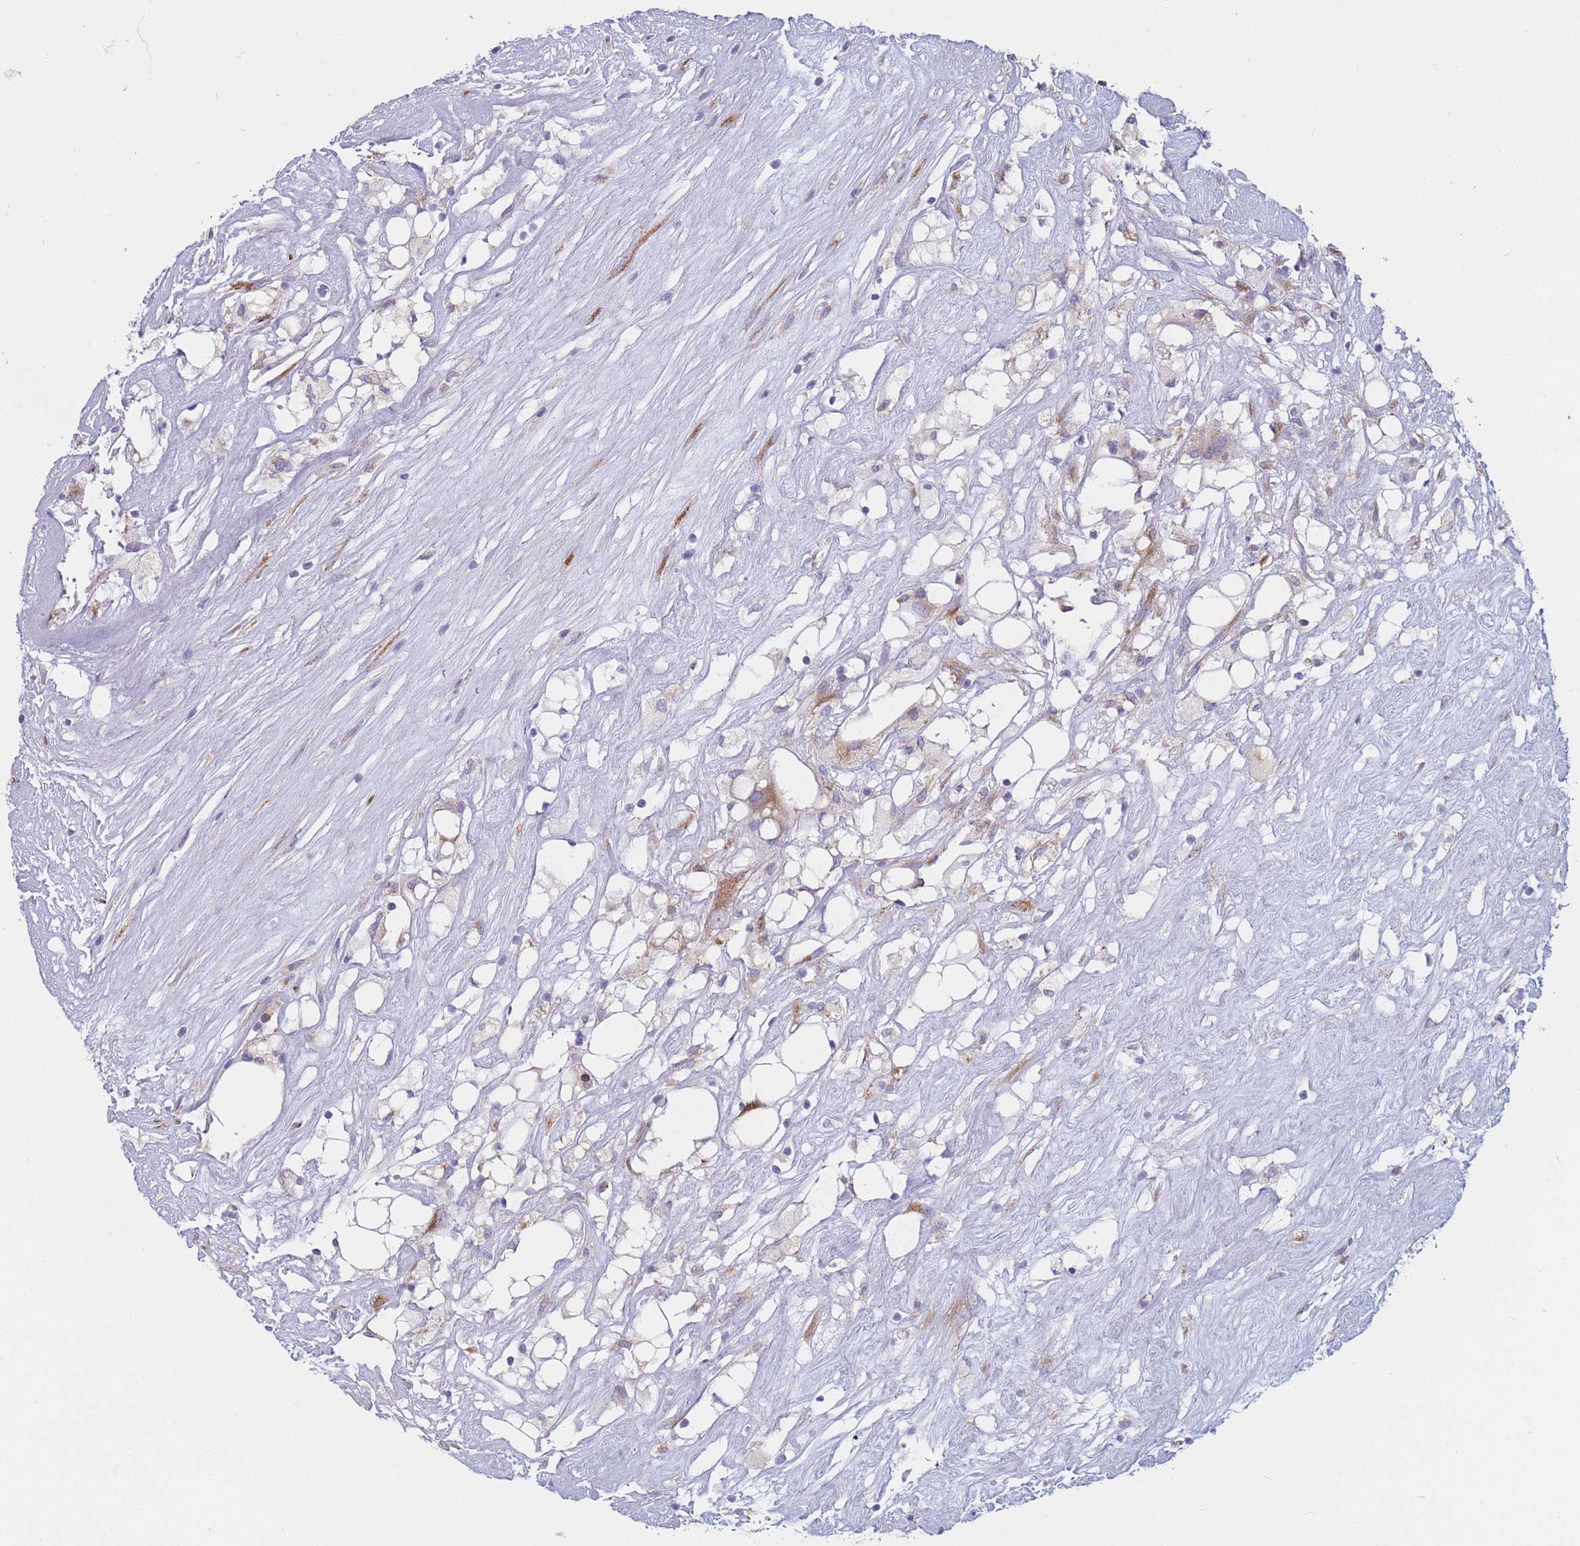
{"staining": {"intensity": "negative", "quantity": "none", "location": "none"}, "tissue": "renal cancer", "cell_type": "Tumor cells", "image_type": "cancer", "snomed": [{"axis": "morphology", "description": "Adenocarcinoma, NOS"}, {"axis": "topography", "description": "Kidney"}], "caption": "The micrograph shows no significant staining in tumor cells of renal adenocarcinoma.", "gene": "MRPL30", "patient": {"sex": "male", "age": 59}}